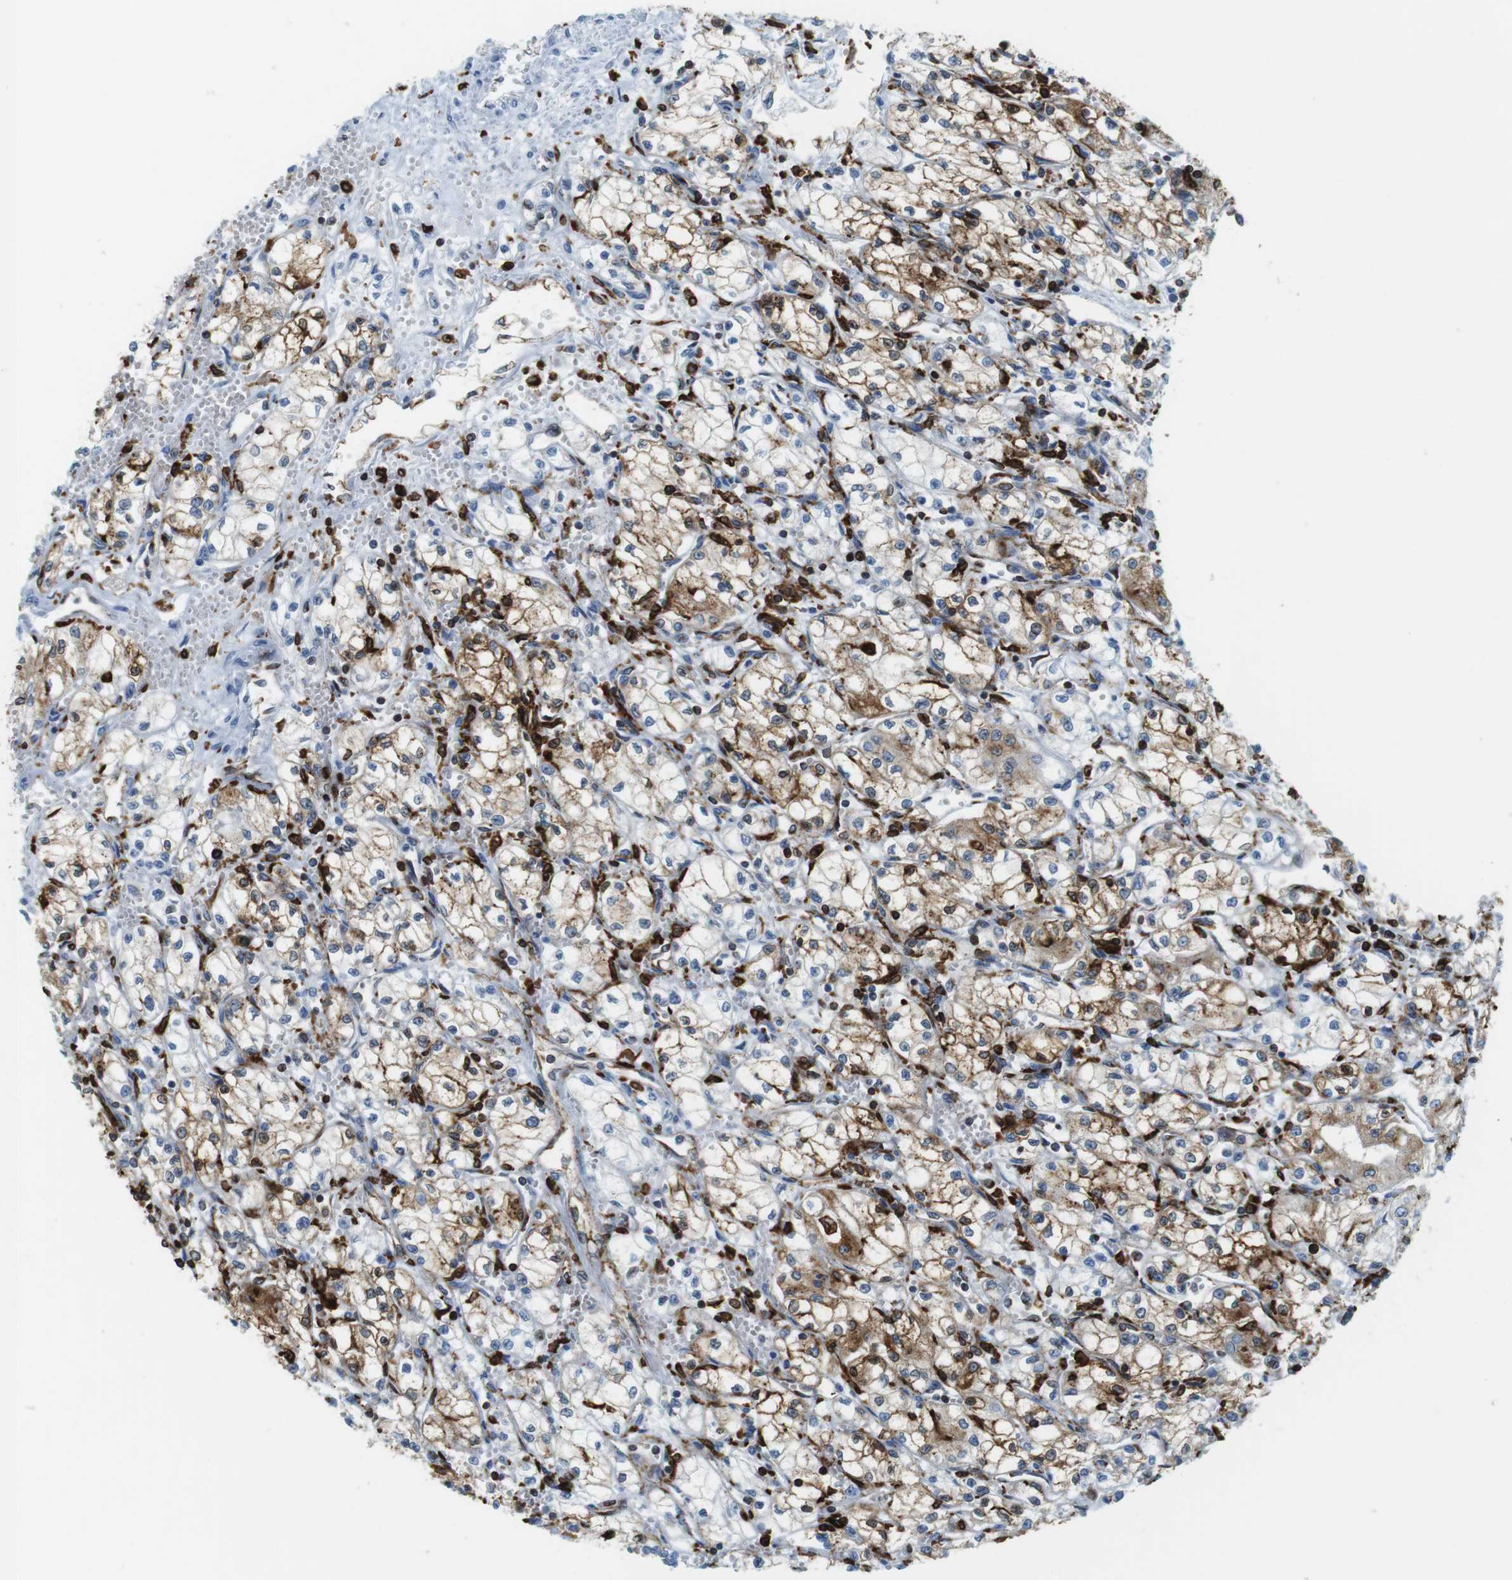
{"staining": {"intensity": "moderate", "quantity": "25%-75%", "location": "cytoplasmic/membranous"}, "tissue": "renal cancer", "cell_type": "Tumor cells", "image_type": "cancer", "snomed": [{"axis": "morphology", "description": "Normal tissue, NOS"}, {"axis": "morphology", "description": "Adenocarcinoma, NOS"}, {"axis": "topography", "description": "Kidney"}], "caption": "Moderate cytoplasmic/membranous protein positivity is seen in about 25%-75% of tumor cells in renal adenocarcinoma. Ihc stains the protein of interest in brown and the nuclei are stained blue.", "gene": "CIITA", "patient": {"sex": "male", "age": 59}}